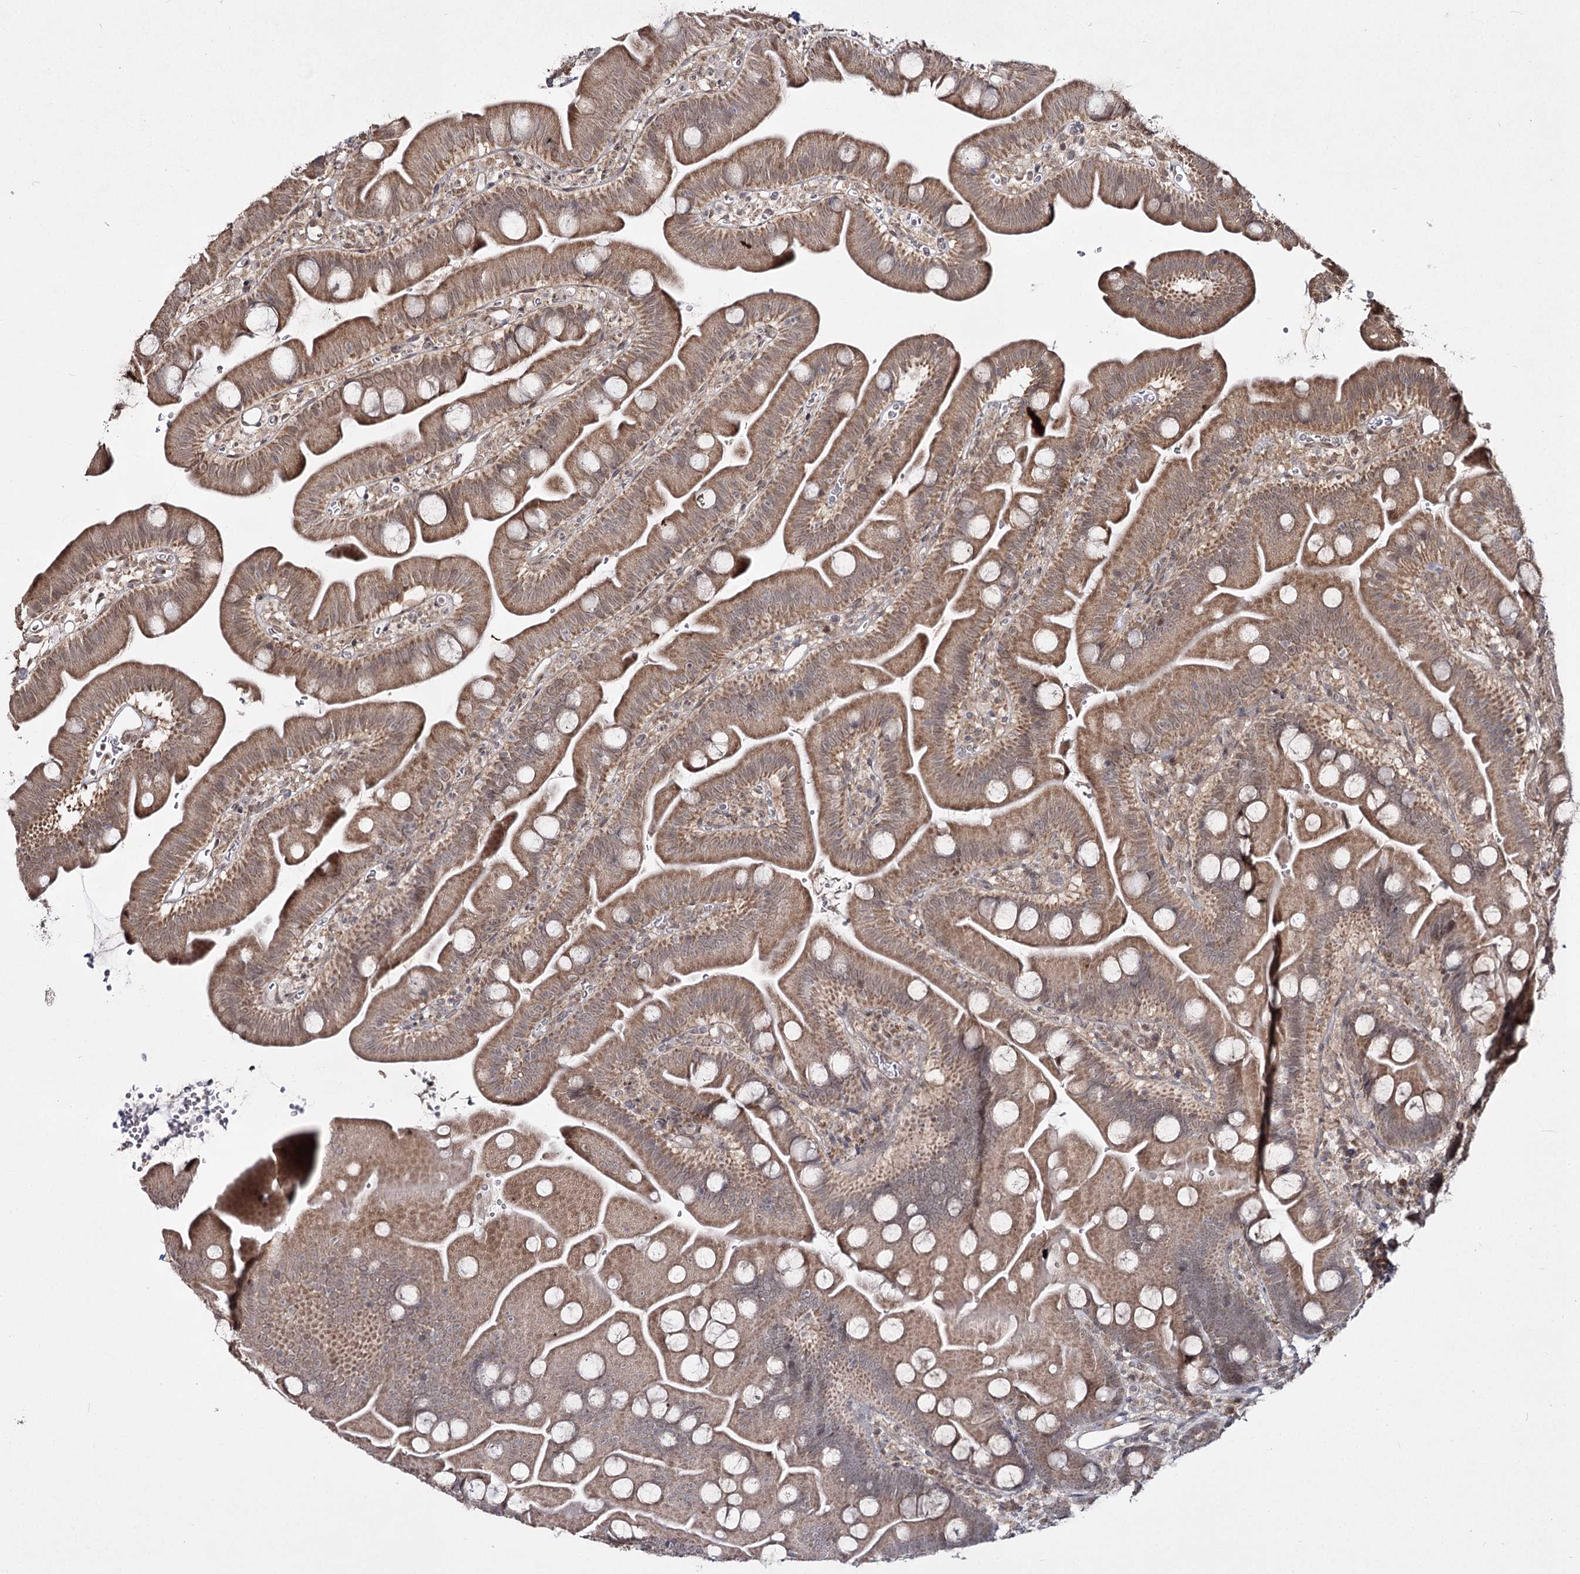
{"staining": {"intensity": "moderate", "quantity": ">75%", "location": "cytoplasmic/membranous"}, "tissue": "small intestine", "cell_type": "Glandular cells", "image_type": "normal", "snomed": [{"axis": "morphology", "description": "Normal tissue, NOS"}, {"axis": "topography", "description": "Small intestine"}], "caption": "A photomicrograph showing moderate cytoplasmic/membranous positivity in about >75% of glandular cells in unremarkable small intestine, as visualized by brown immunohistochemical staining.", "gene": "TRNT1", "patient": {"sex": "female", "age": 68}}